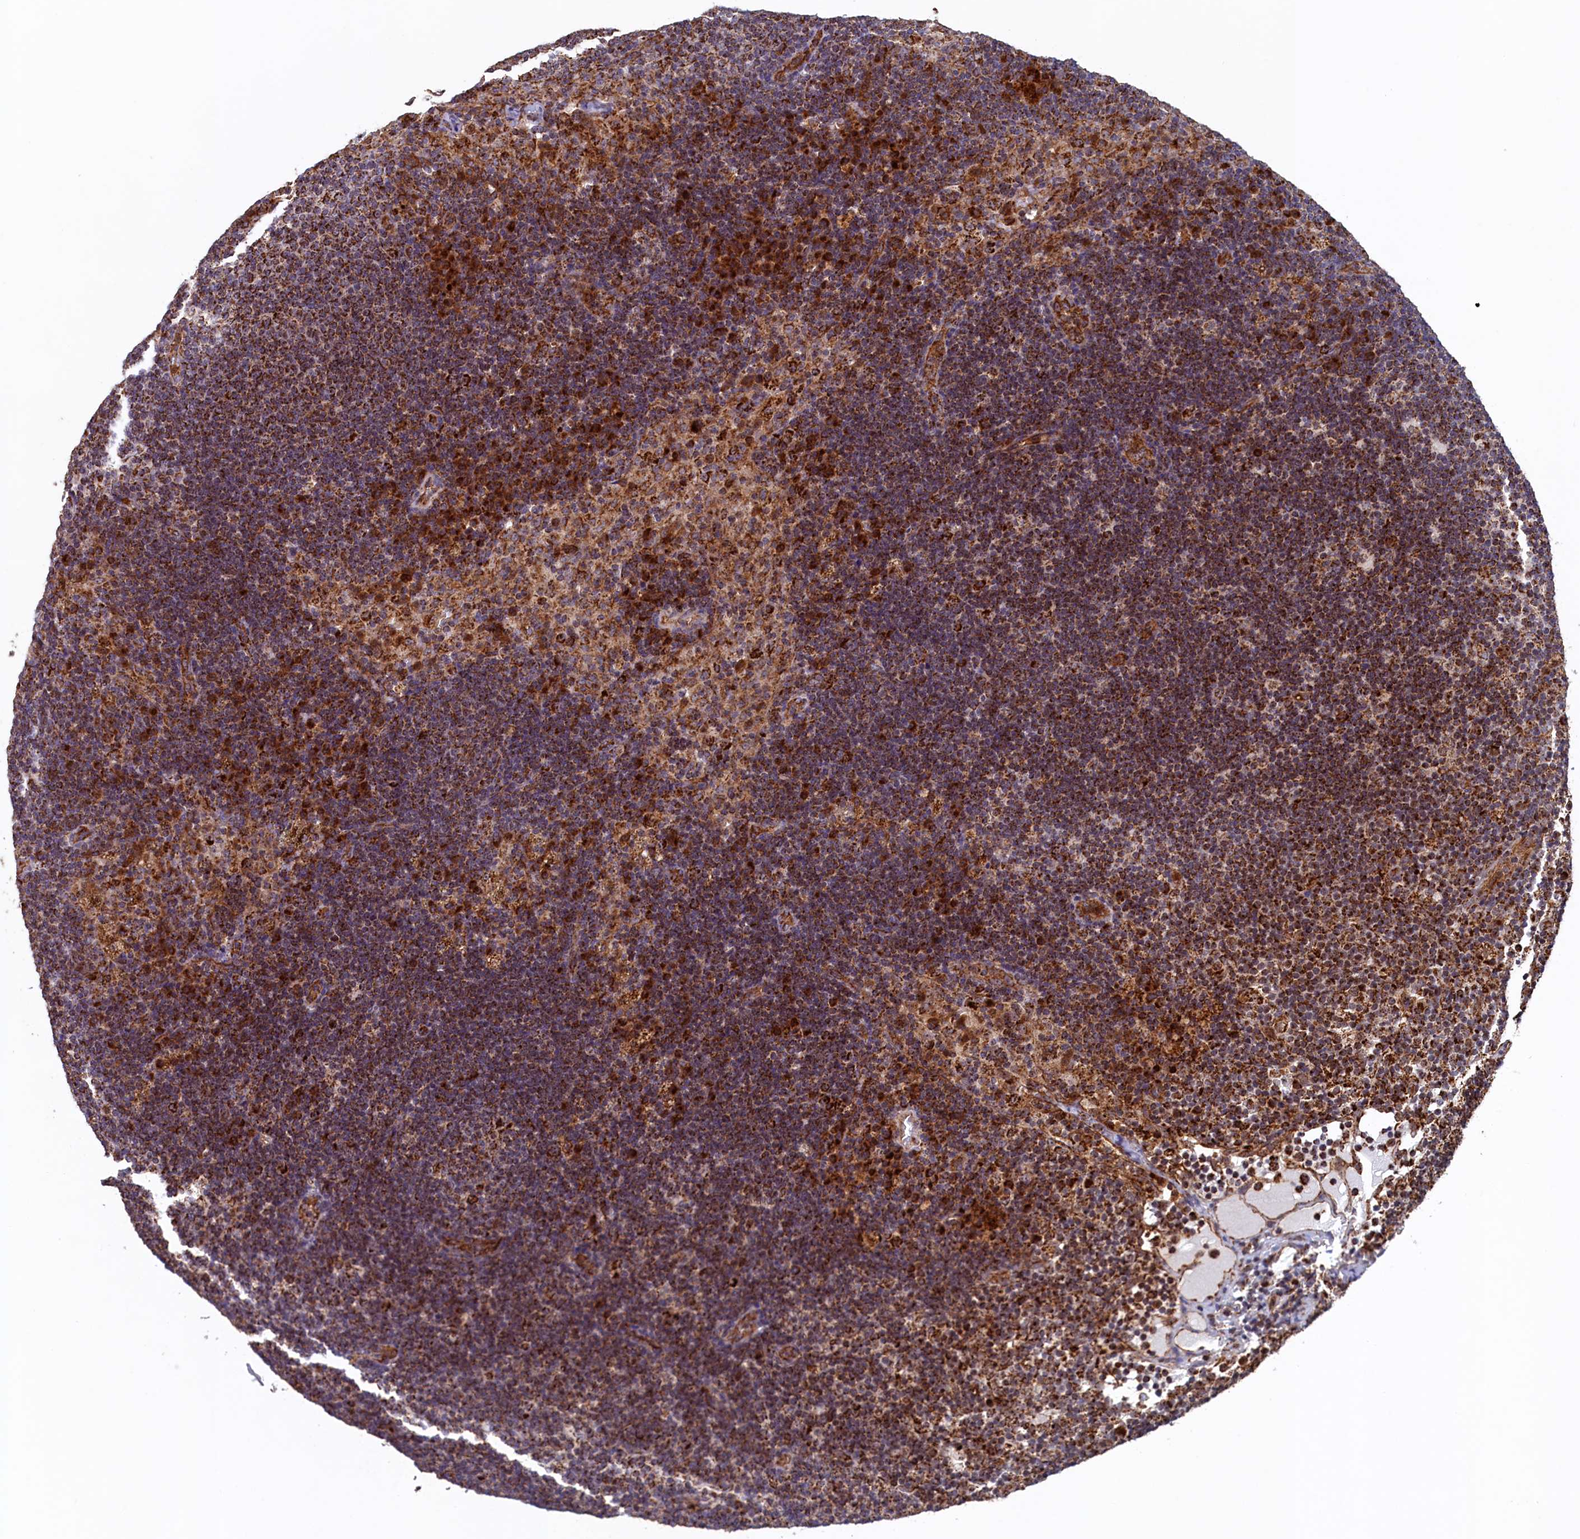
{"staining": {"intensity": "moderate", "quantity": ">75%", "location": "cytoplasmic/membranous"}, "tissue": "lymph node", "cell_type": "Germinal center cells", "image_type": "normal", "snomed": [{"axis": "morphology", "description": "Normal tissue, NOS"}, {"axis": "topography", "description": "Lymph node"}], "caption": "Unremarkable lymph node reveals moderate cytoplasmic/membranous staining in approximately >75% of germinal center cells, visualized by immunohistochemistry. The staining is performed using DAB brown chromogen to label protein expression. The nuclei are counter-stained blue using hematoxylin.", "gene": "UBE3B", "patient": {"sex": "female", "age": 70}}